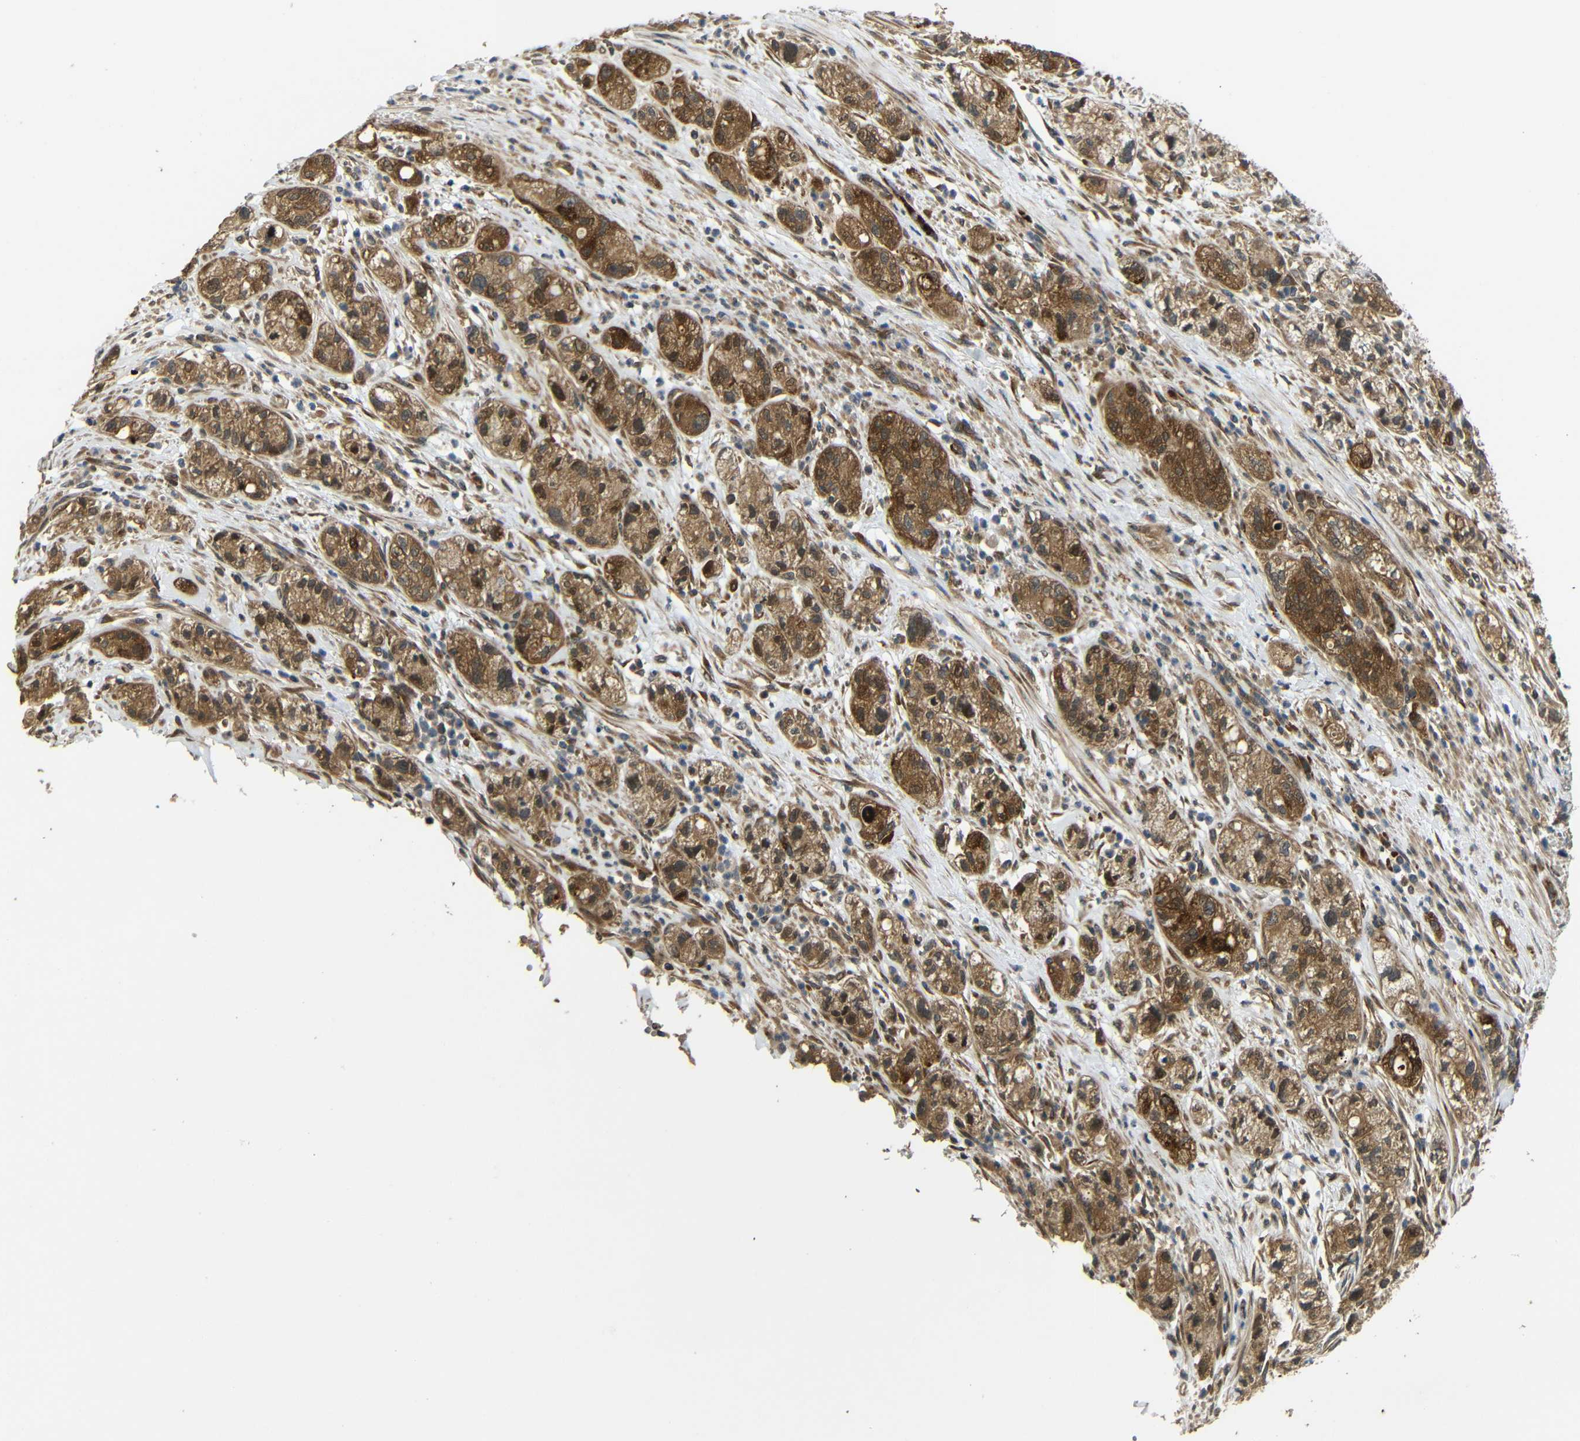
{"staining": {"intensity": "moderate", "quantity": ">75%", "location": "cytoplasmic/membranous"}, "tissue": "pancreatic cancer", "cell_type": "Tumor cells", "image_type": "cancer", "snomed": [{"axis": "morphology", "description": "Adenocarcinoma, NOS"}, {"axis": "topography", "description": "Pancreas"}], "caption": "Immunohistochemistry staining of pancreatic cancer, which exhibits medium levels of moderate cytoplasmic/membranous expression in about >75% of tumor cells indicating moderate cytoplasmic/membranous protein staining. The staining was performed using DAB (brown) for protein detection and nuclei were counterstained in hematoxylin (blue).", "gene": "EPHB2", "patient": {"sex": "female", "age": 78}}